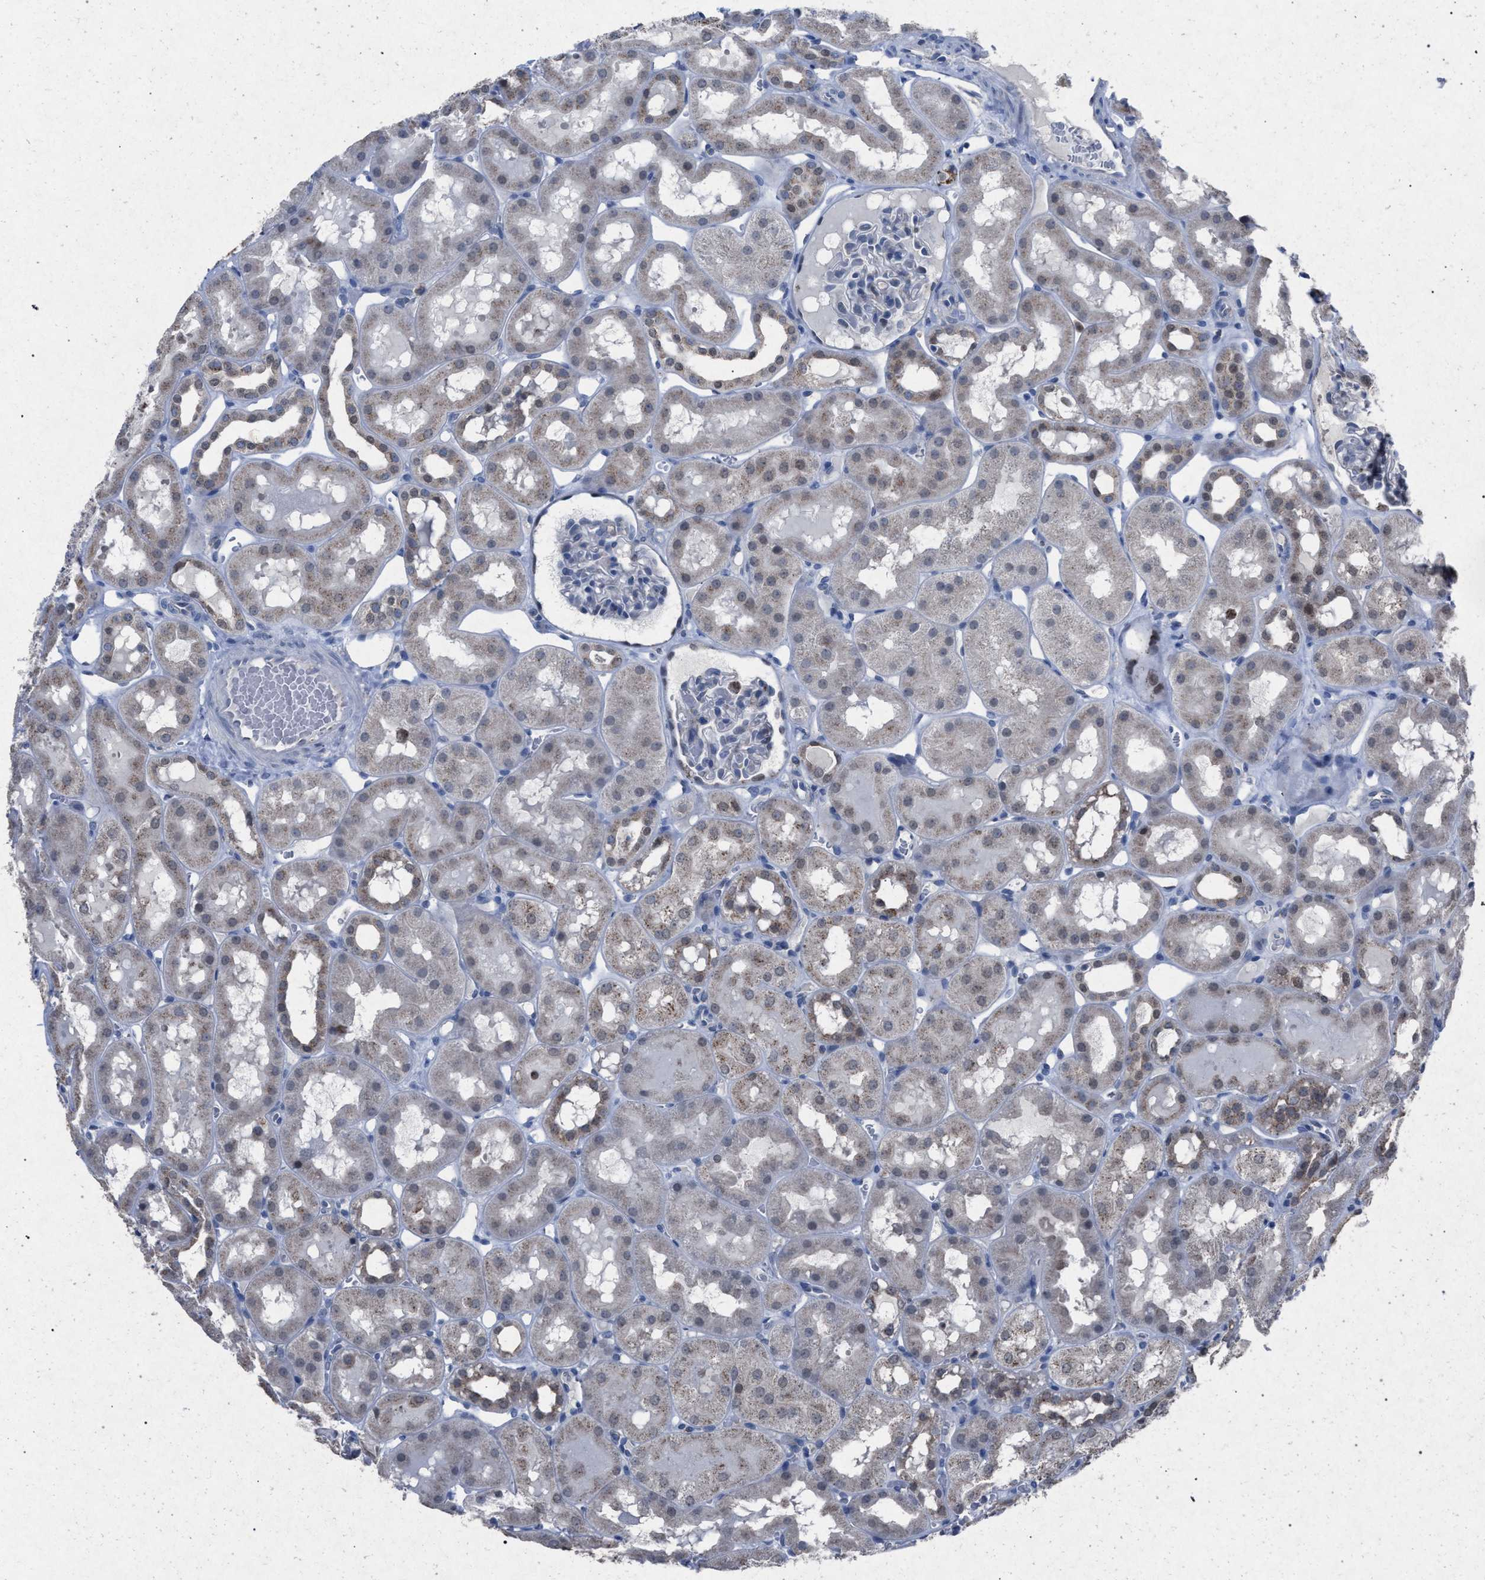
{"staining": {"intensity": "negative", "quantity": "none", "location": "none"}, "tissue": "kidney", "cell_type": "Cells in glomeruli", "image_type": "normal", "snomed": [{"axis": "morphology", "description": "Normal tissue, NOS"}, {"axis": "topography", "description": "Kidney"}, {"axis": "topography", "description": "Urinary bladder"}], "caption": "There is no significant positivity in cells in glomeruli of kidney. (Brightfield microscopy of DAB (3,3'-diaminobenzidine) immunohistochemistry (IHC) at high magnification).", "gene": "HSD17B4", "patient": {"sex": "male", "age": 16}}